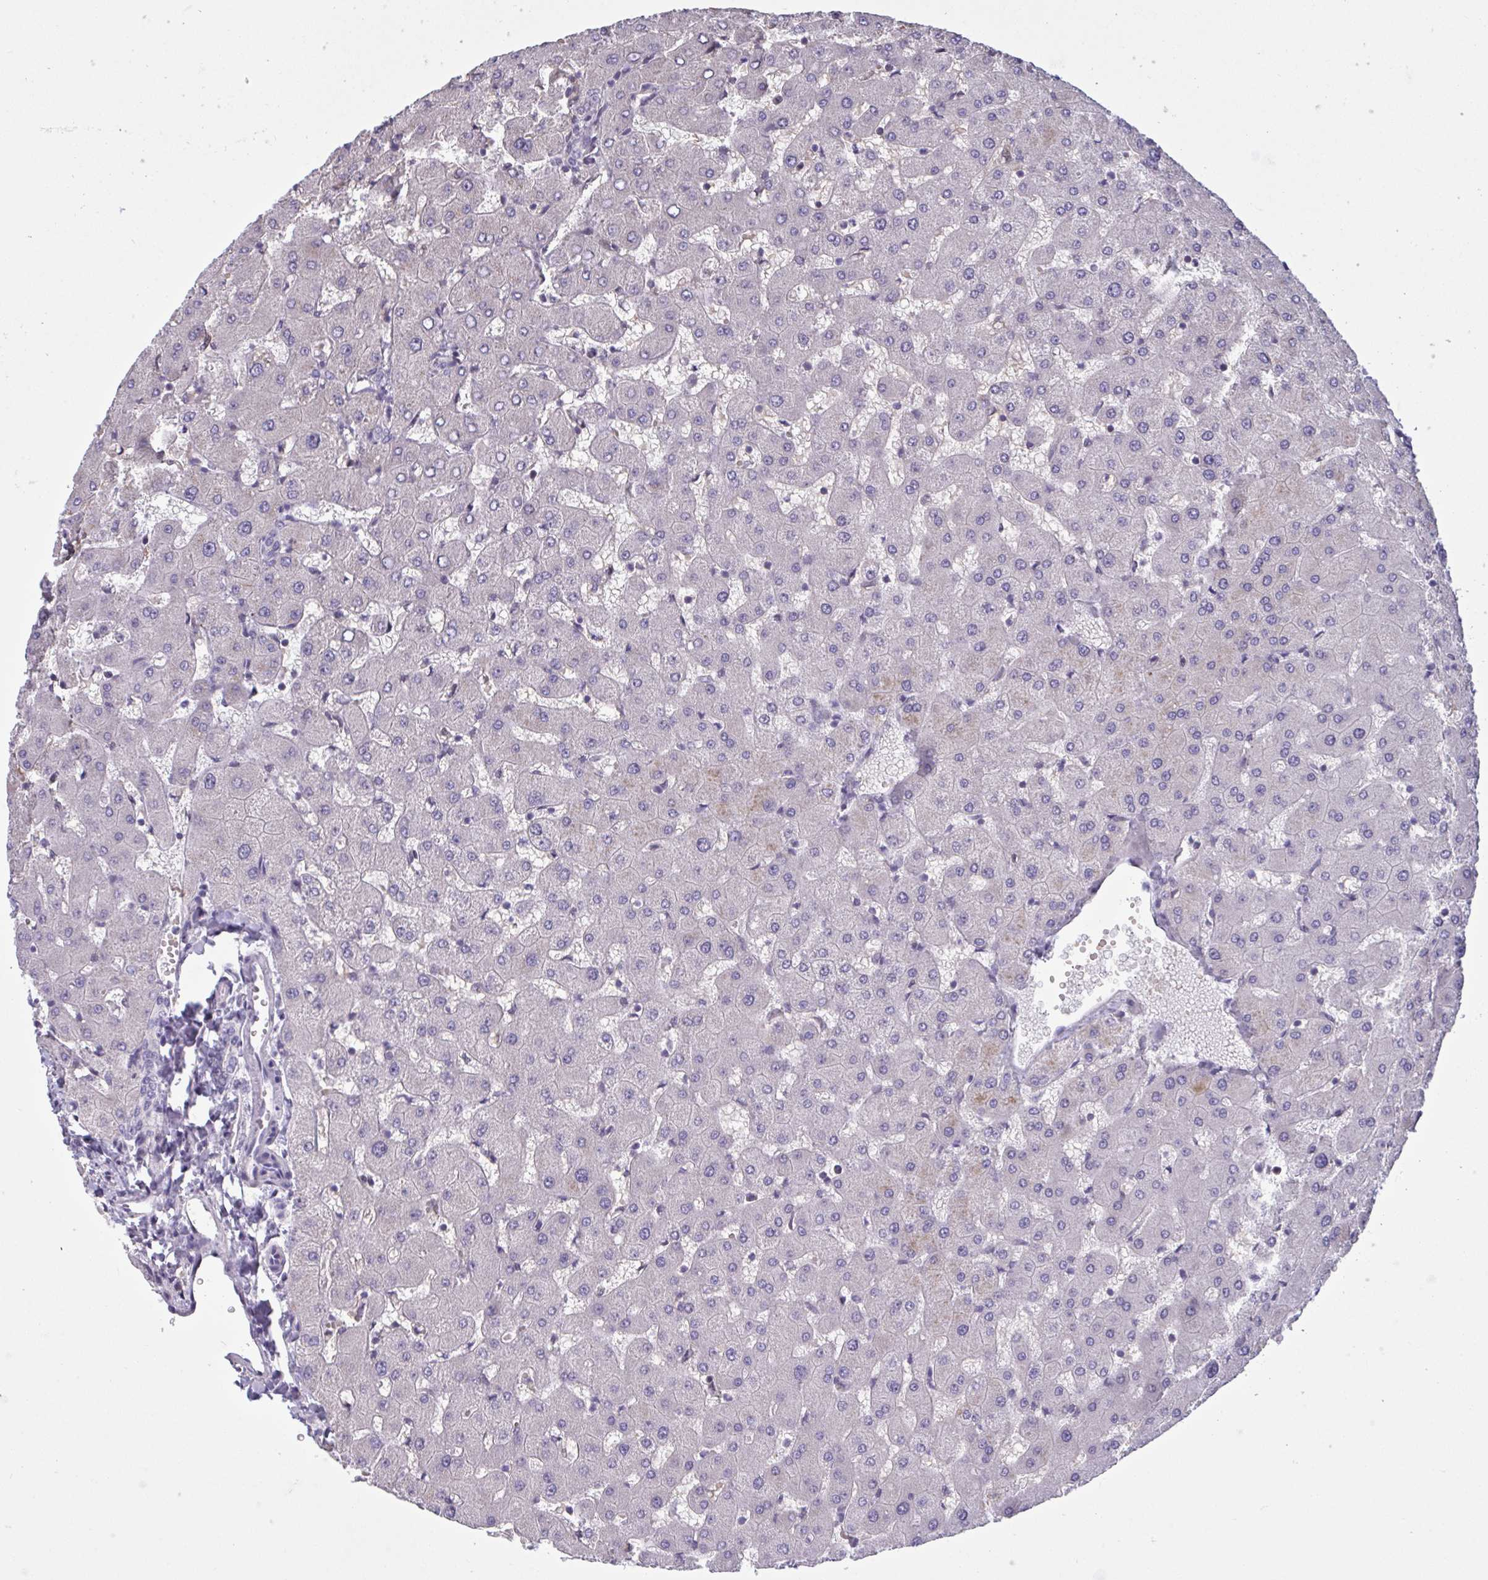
{"staining": {"intensity": "negative", "quantity": "none", "location": "none"}, "tissue": "liver", "cell_type": "Cholangiocytes", "image_type": "normal", "snomed": [{"axis": "morphology", "description": "Normal tissue, NOS"}, {"axis": "topography", "description": "Liver"}], "caption": "There is no significant expression in cholangiocytes of liver. (DAB (3,3'-diaminobenzidine) IHC visualized using brightfield microscopy, high magnification).", "gene": "HSD11B2", "patient": {"sex": "female", "age": 63}}